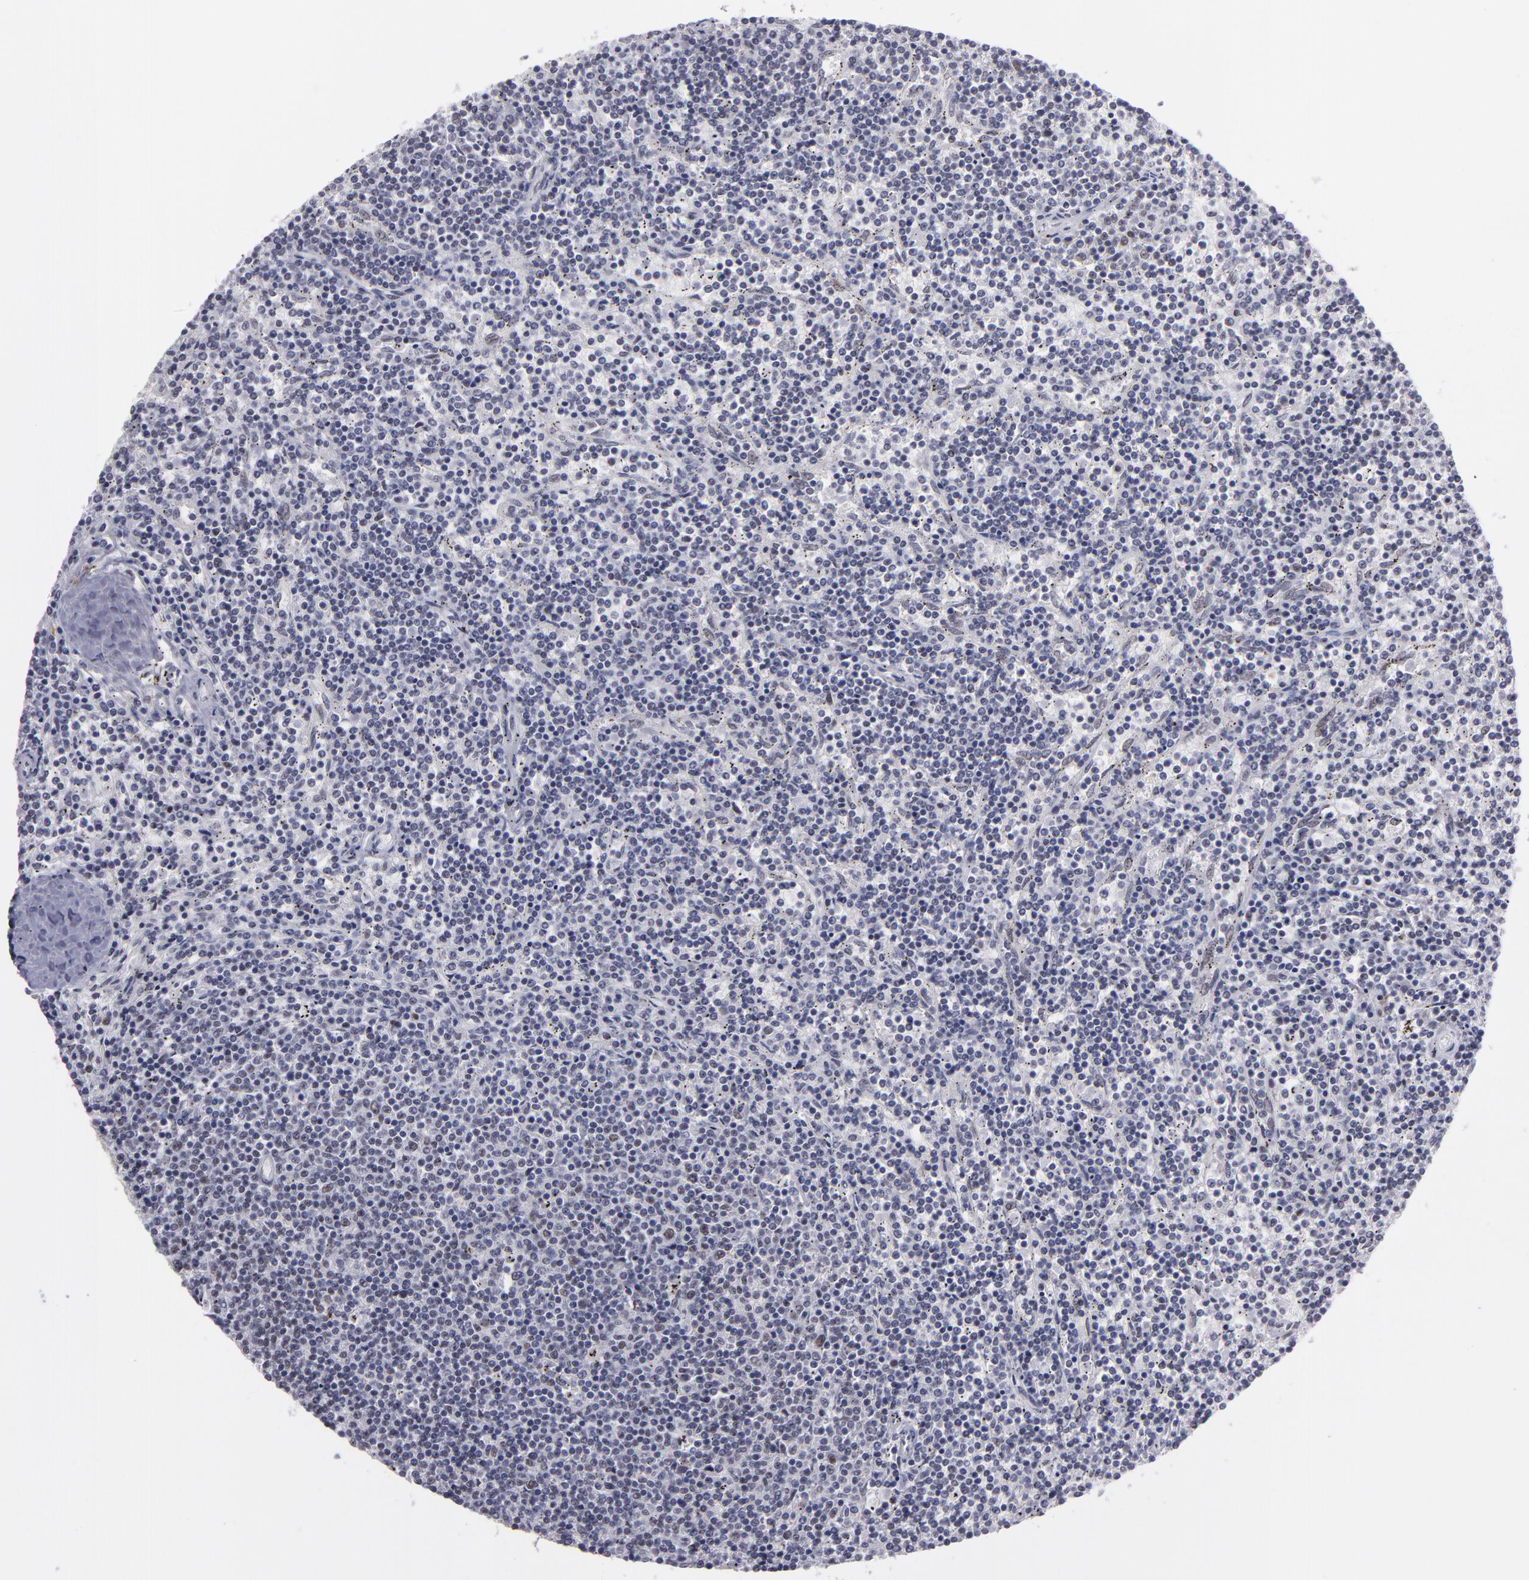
{"staining": {"intensity": "weak", "quantity": "<25%", "location": "nuclear"}, "tissue": "lymphoma", "cell_type": "Tumor cells", "image_type": "cancer", "snomed": [{"axis": "morphology", "description": "Malignant lymphoma, non-Hodgkin's type, Low grade"}, {"axis": "topography", "description": "Spleen"}], "caption": "Immunohistochemistry photomicrograph of human low-grade malignant lymphoma, non-Hodgkin's type stained for a protein (brown), which reveals no positivity in tumor cells. (Brightfield microscopy of DAB (3,3'-diaminobenzidine) immunohistochemistry at high magnification).", "gene": "OTUB2", "patient": {"sex": "female", "age": 50}}